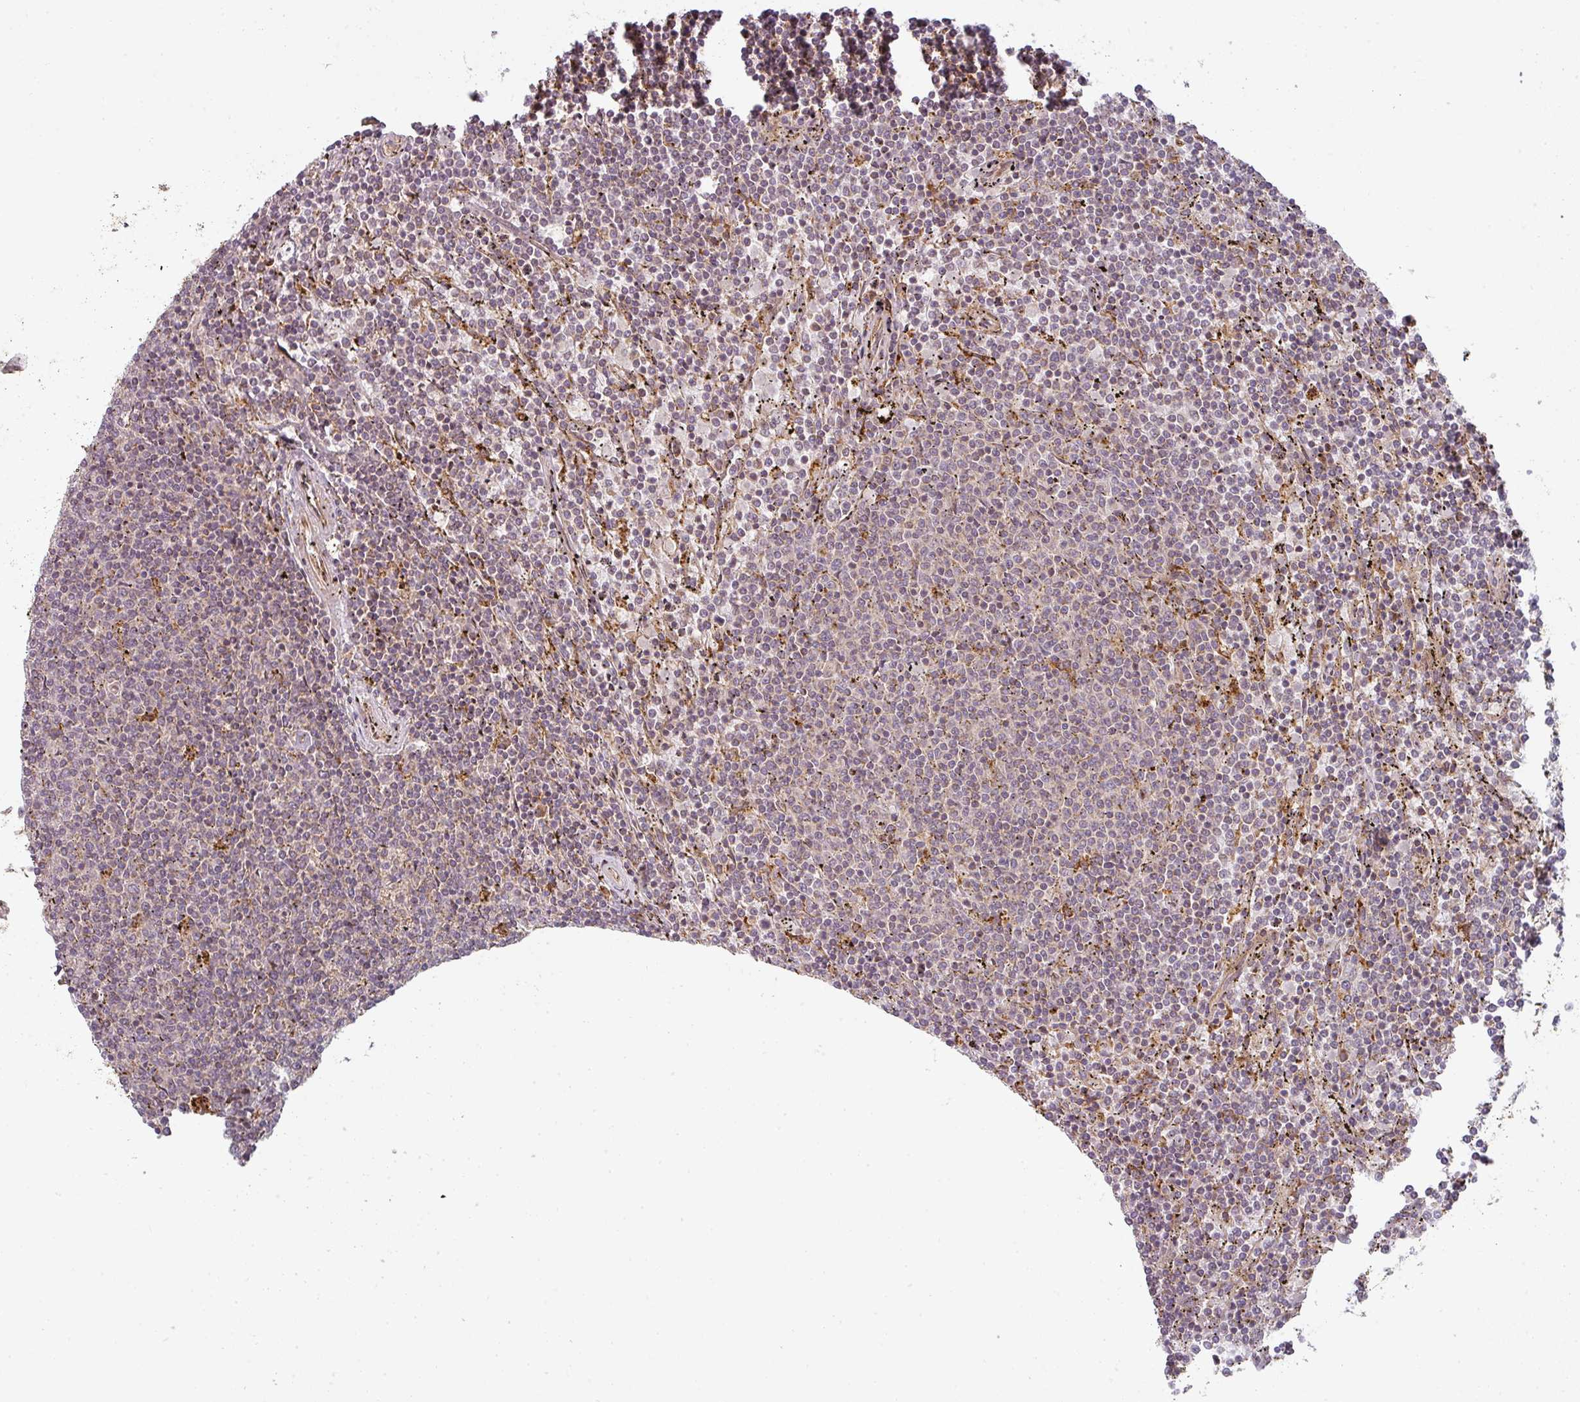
{"staining": {"intensity": "weak", "quantity": "<25%", "location": "cytoplasmic/membranous"}, "tissue": "lymphoma", "cell_type": "Tumor cells", "image_type": "cancer", "snomed": [{"axis": "morphology", "description": "Malignant lymphoma, non-Hodgkin's type, Low grade"}, {"axis": "topography", "description": "Spleen"}], "caption": "High power microscopy micrograph of an immunohistochemistry (IHC) histopathology image of malignant lymphoma, non-Hodgkin's type (low-grade), revealing no significant expression in tumor cells.", "gene": "CNOT1", "patient": {"sex": "female", "age": 50}}